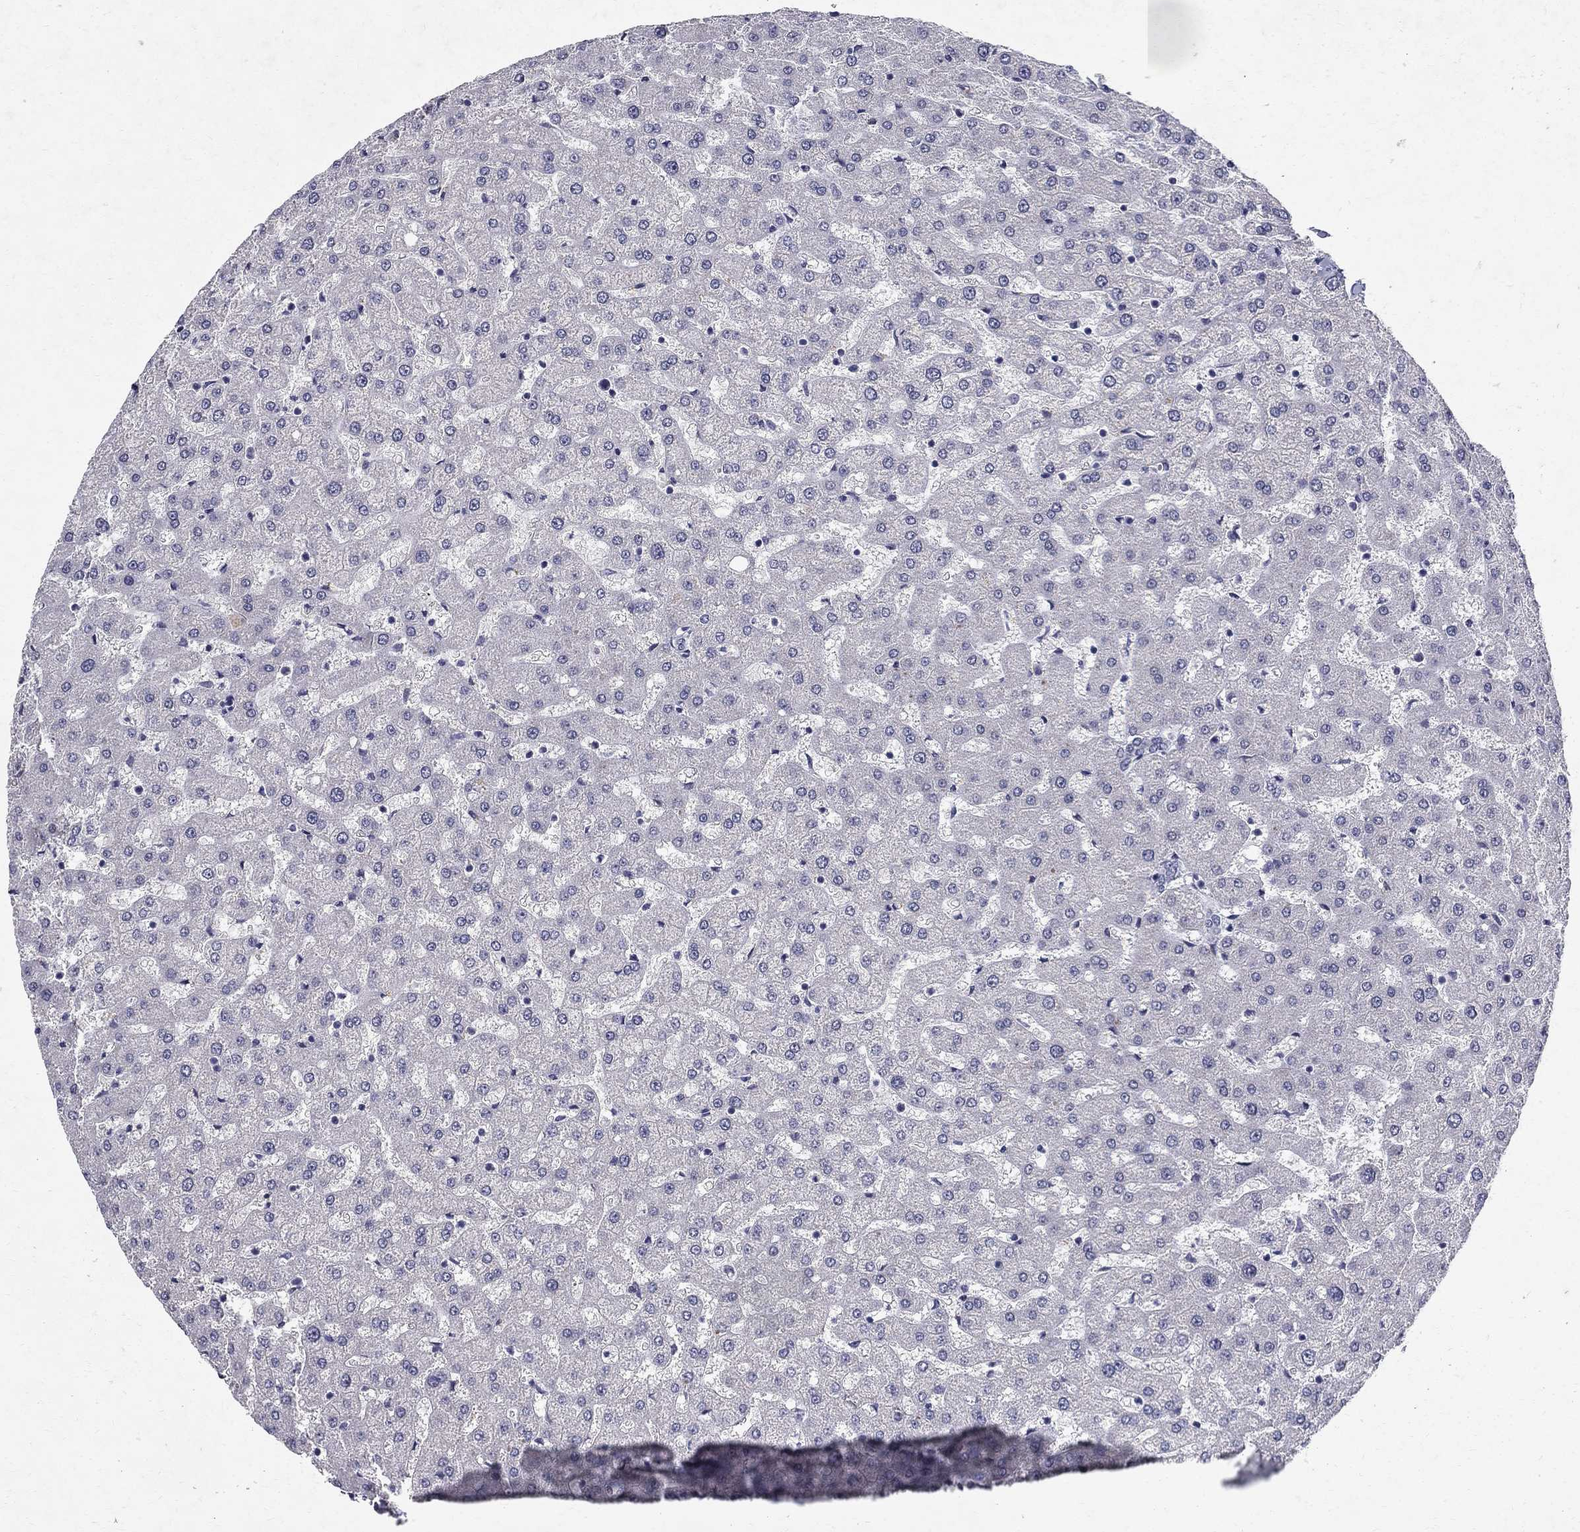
{"staining": {"intensity": "negative", "quantity": "none", "location": "none"}, "tissue": "liver", "cell_type": "Cholangiocytes", "image_type": "normal", "snomed": [{"axis": "morphology", "description": "Normal tissue, NOS"}, {"axis": "topography", "description": "Liver"}], "caption": "Immunohistochemical staining of normal liver shows no significant expression in cholangiocytes. (DAB (3,3'-diaminobenzidine) IHC visualized using brightfield microscopy, high magnification).", "gene": "RBFOX1", "patient": {"sex": "female", "age": 50}}